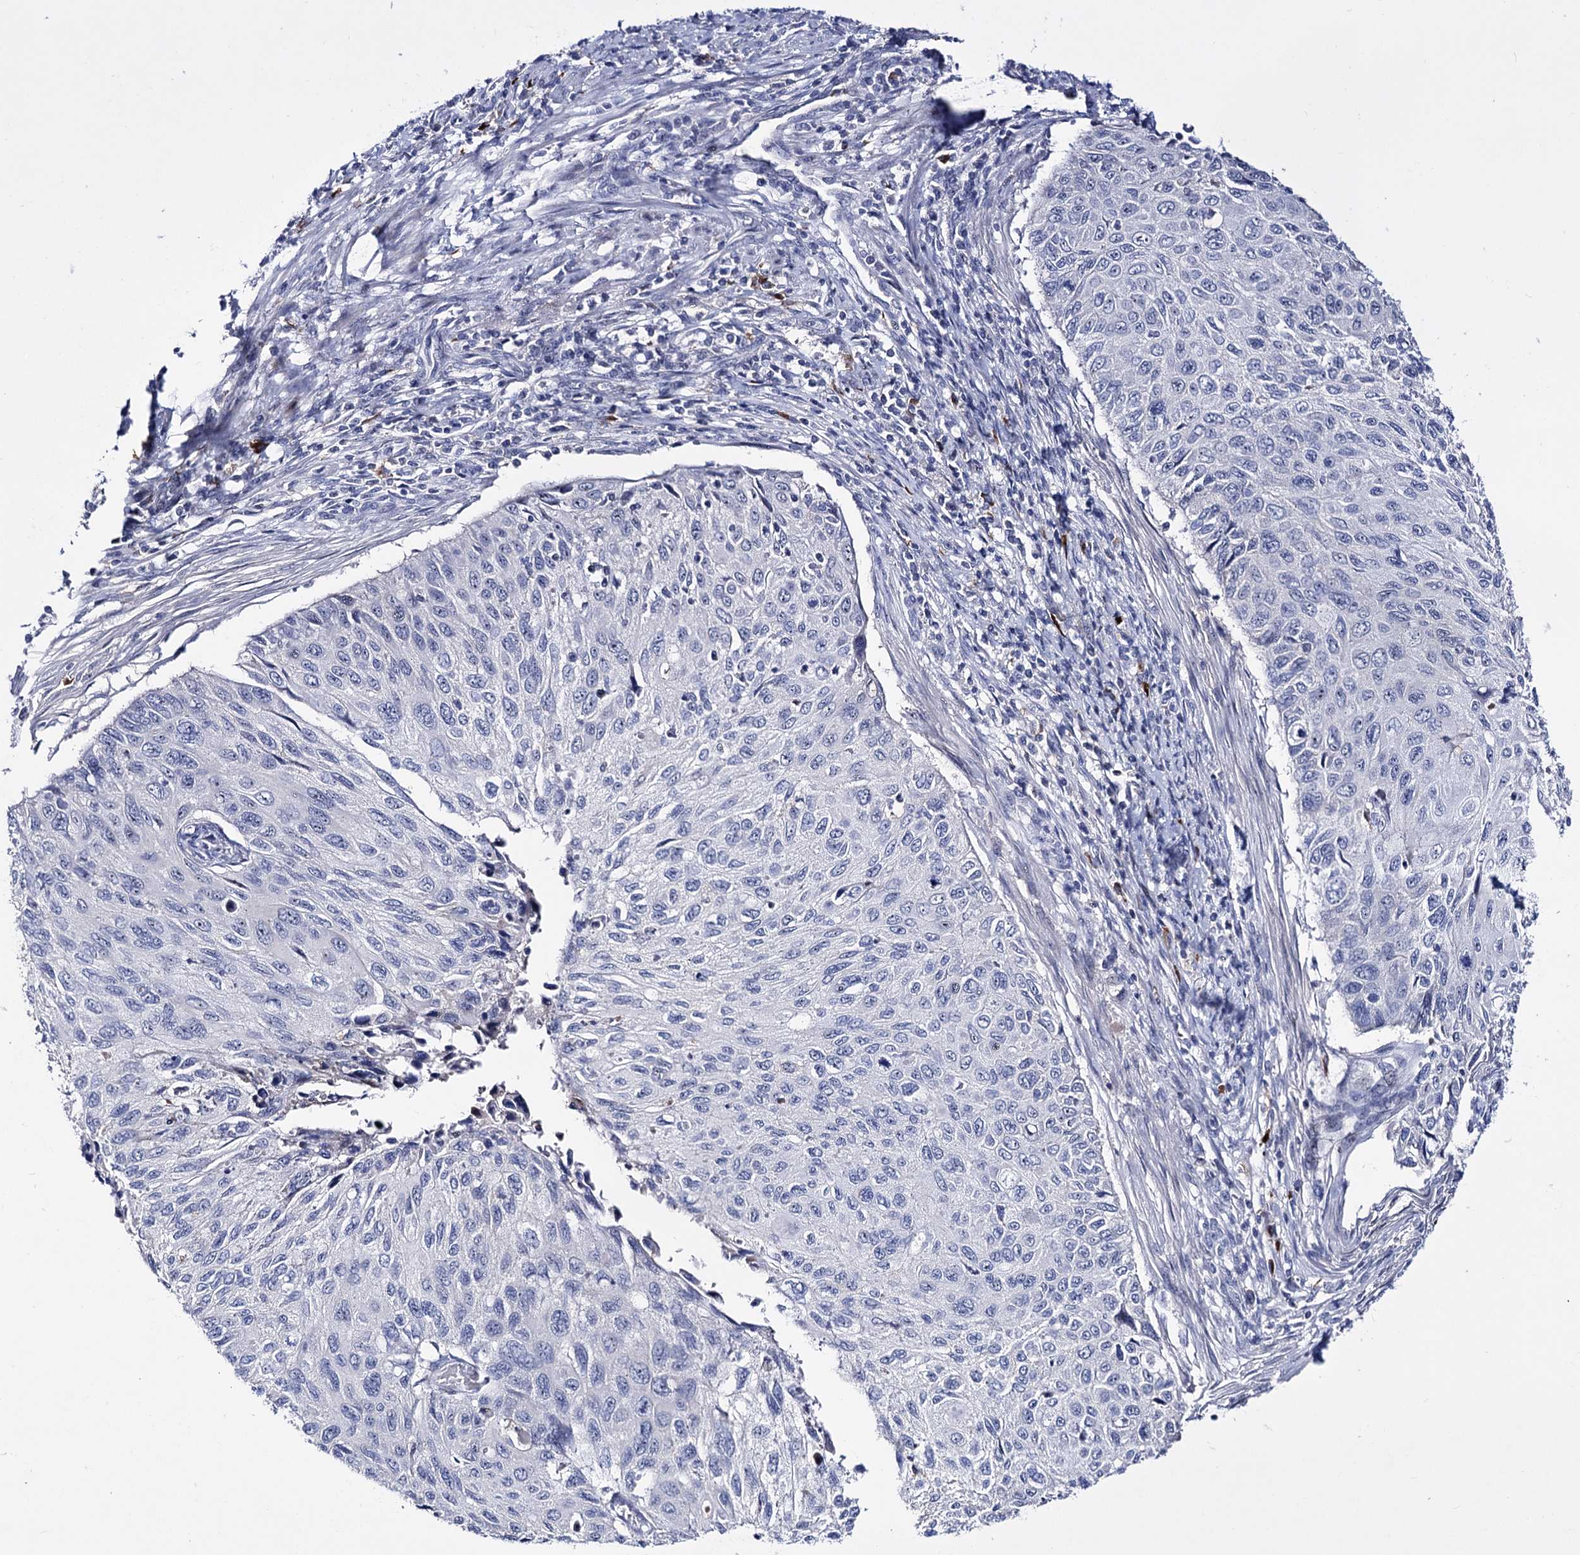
{"staining": {"intensity": "negative", "quantity": "none", "location": "none"}, "tissue": "cervical cancer", "cell_type": "Tumor cells", "image_type": "cancer", "snomed": [{"axis": "morphology", "description": "Squamous cell carcinoma, NOS"}, {"axis": "topography", "description": "Cervix"}], "caption": "The immunohistochemistry (IHC) image has no significant expression in tumor cells of squamous cell carcinoma (cervical) tissue.", "gene": "PCGF5", "patient": {"sex": "female", "age": 70}}